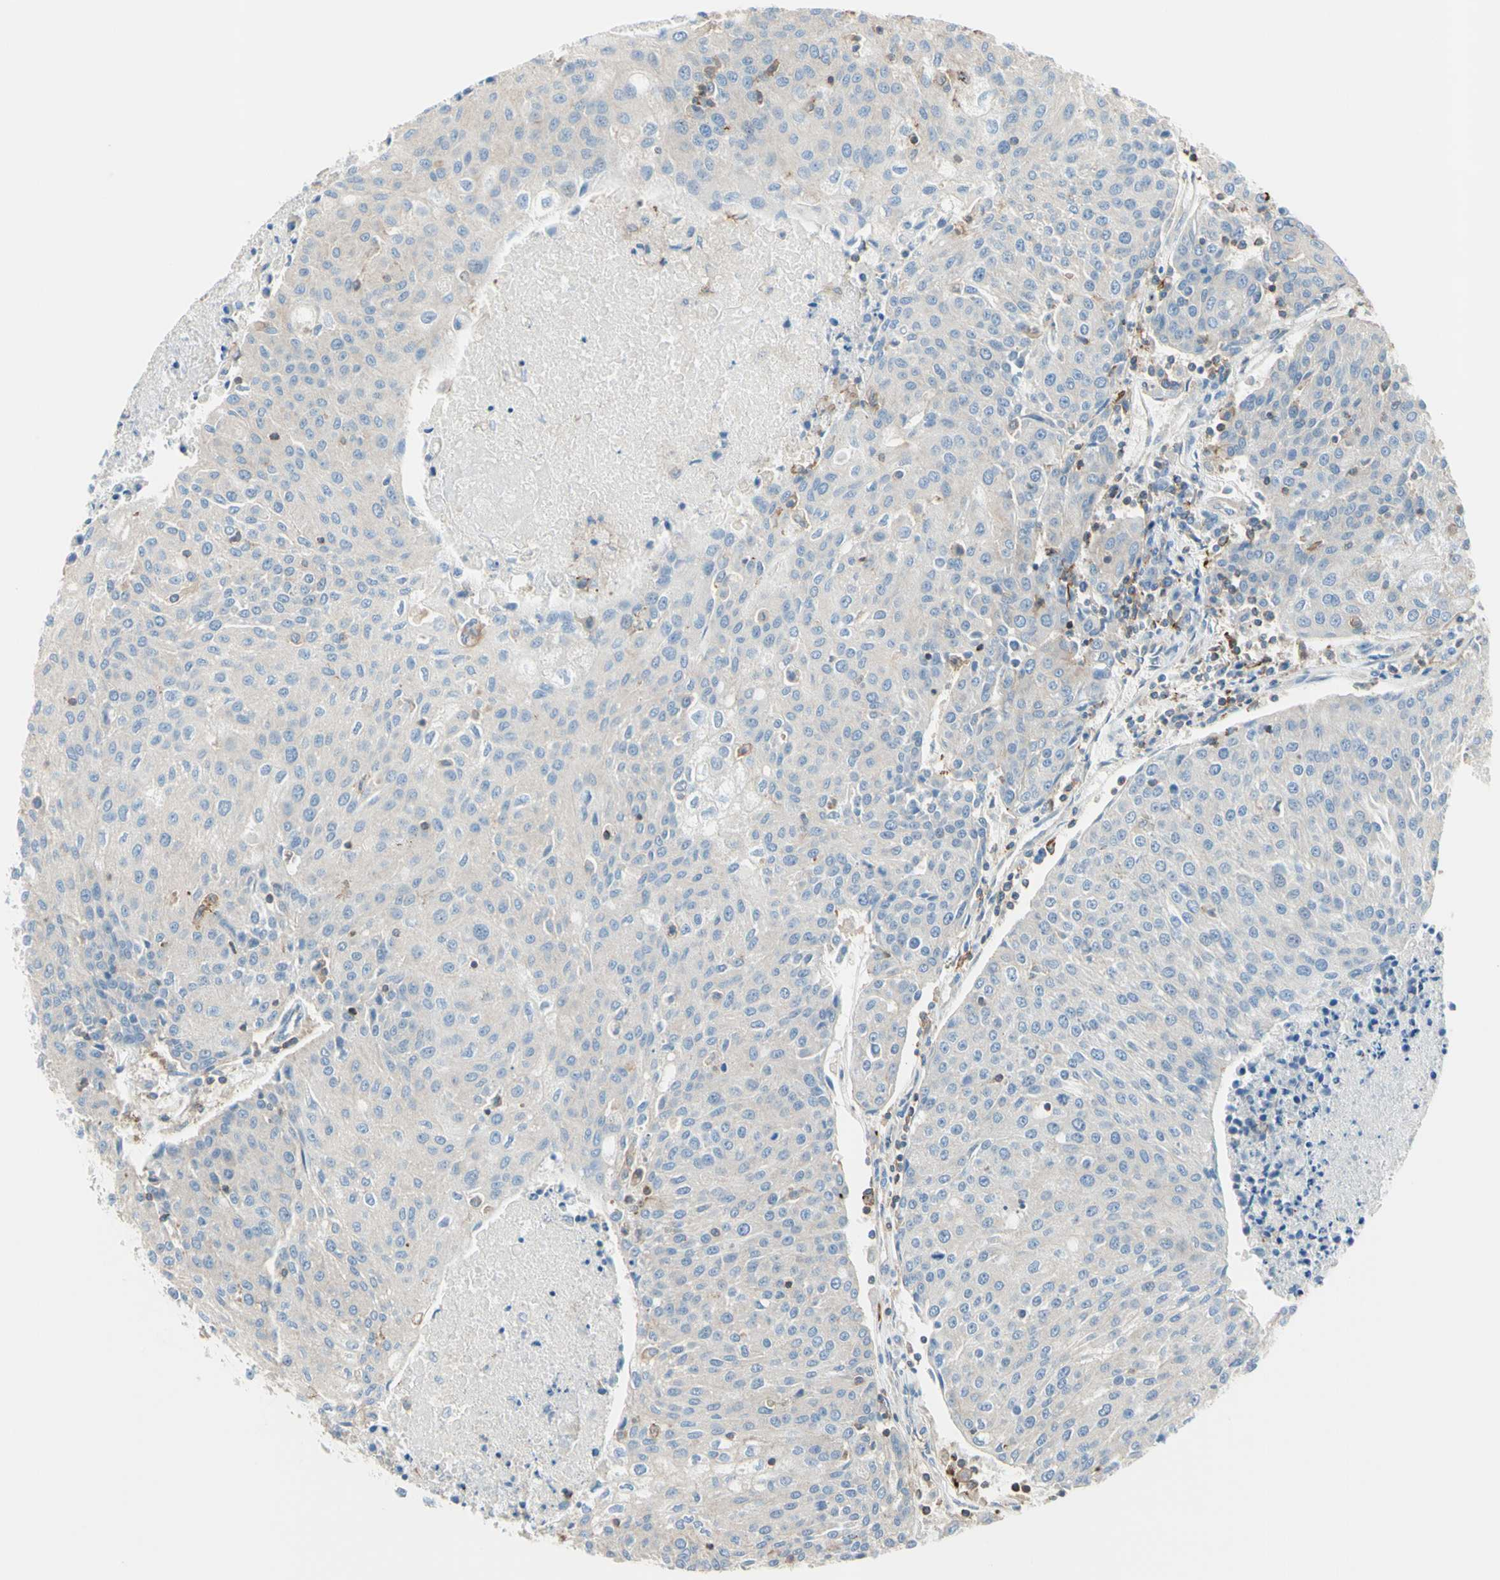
{"staining": {"intensity": "negative", "quantity": "none", "location": "none"}, "tissue": "urothelial cancer", "cell_type": "Tumor cells", "image_type": "cancer", "snomed": [{"axis": "morphology", "description": "Urothelial carcinoma, High grade"}, {"axis": "topography", "description": "Urinary bladder"}], "caption": "DAB (3,3'-diaminobenzidine) immunohistochemical staining of human urothelial cancer reveals no significant staining in tumor cells.", "gene": "SEMA4C", "patient": {"sex": "female", "age": 85}}